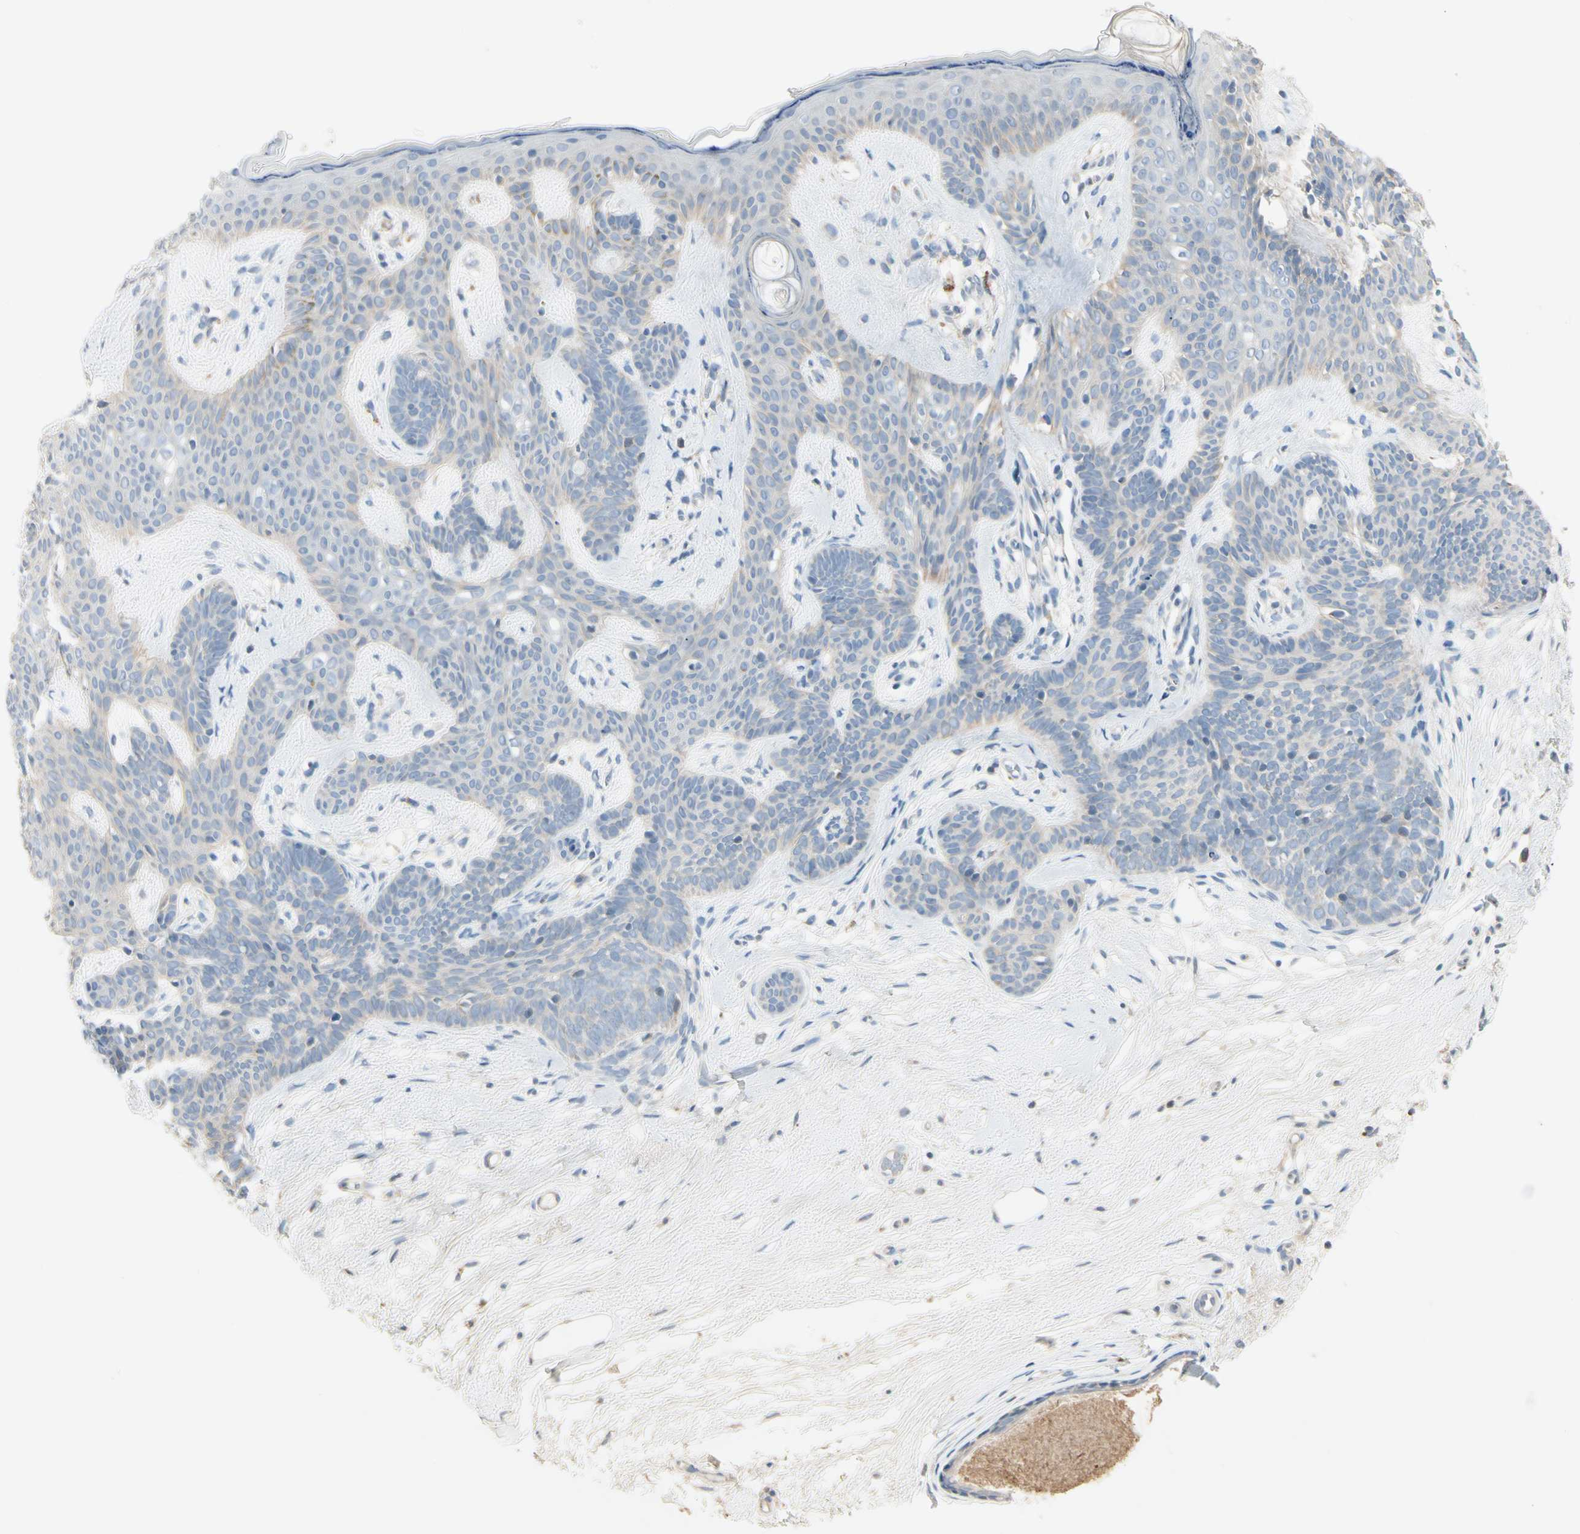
{"staining": {"intensity": "negative", "quantity": "none", "location": "none"}, "tissue": "skin cancer", "cell_type": "Tumor cells", "image_type": "cancer", "snomed": [{"axis": "morphology", "description": "Developmental malformation"}, {"axis": "morphology", "description": "Basal cell carcinoma"}, {"axis": "topography", "description": "Skin"}], "caption": "Tumor cells are negative for brown protein staining in skin cancer.", "gene": "ALDH18A1", "patient": {"sex": "female", "age": 62}}